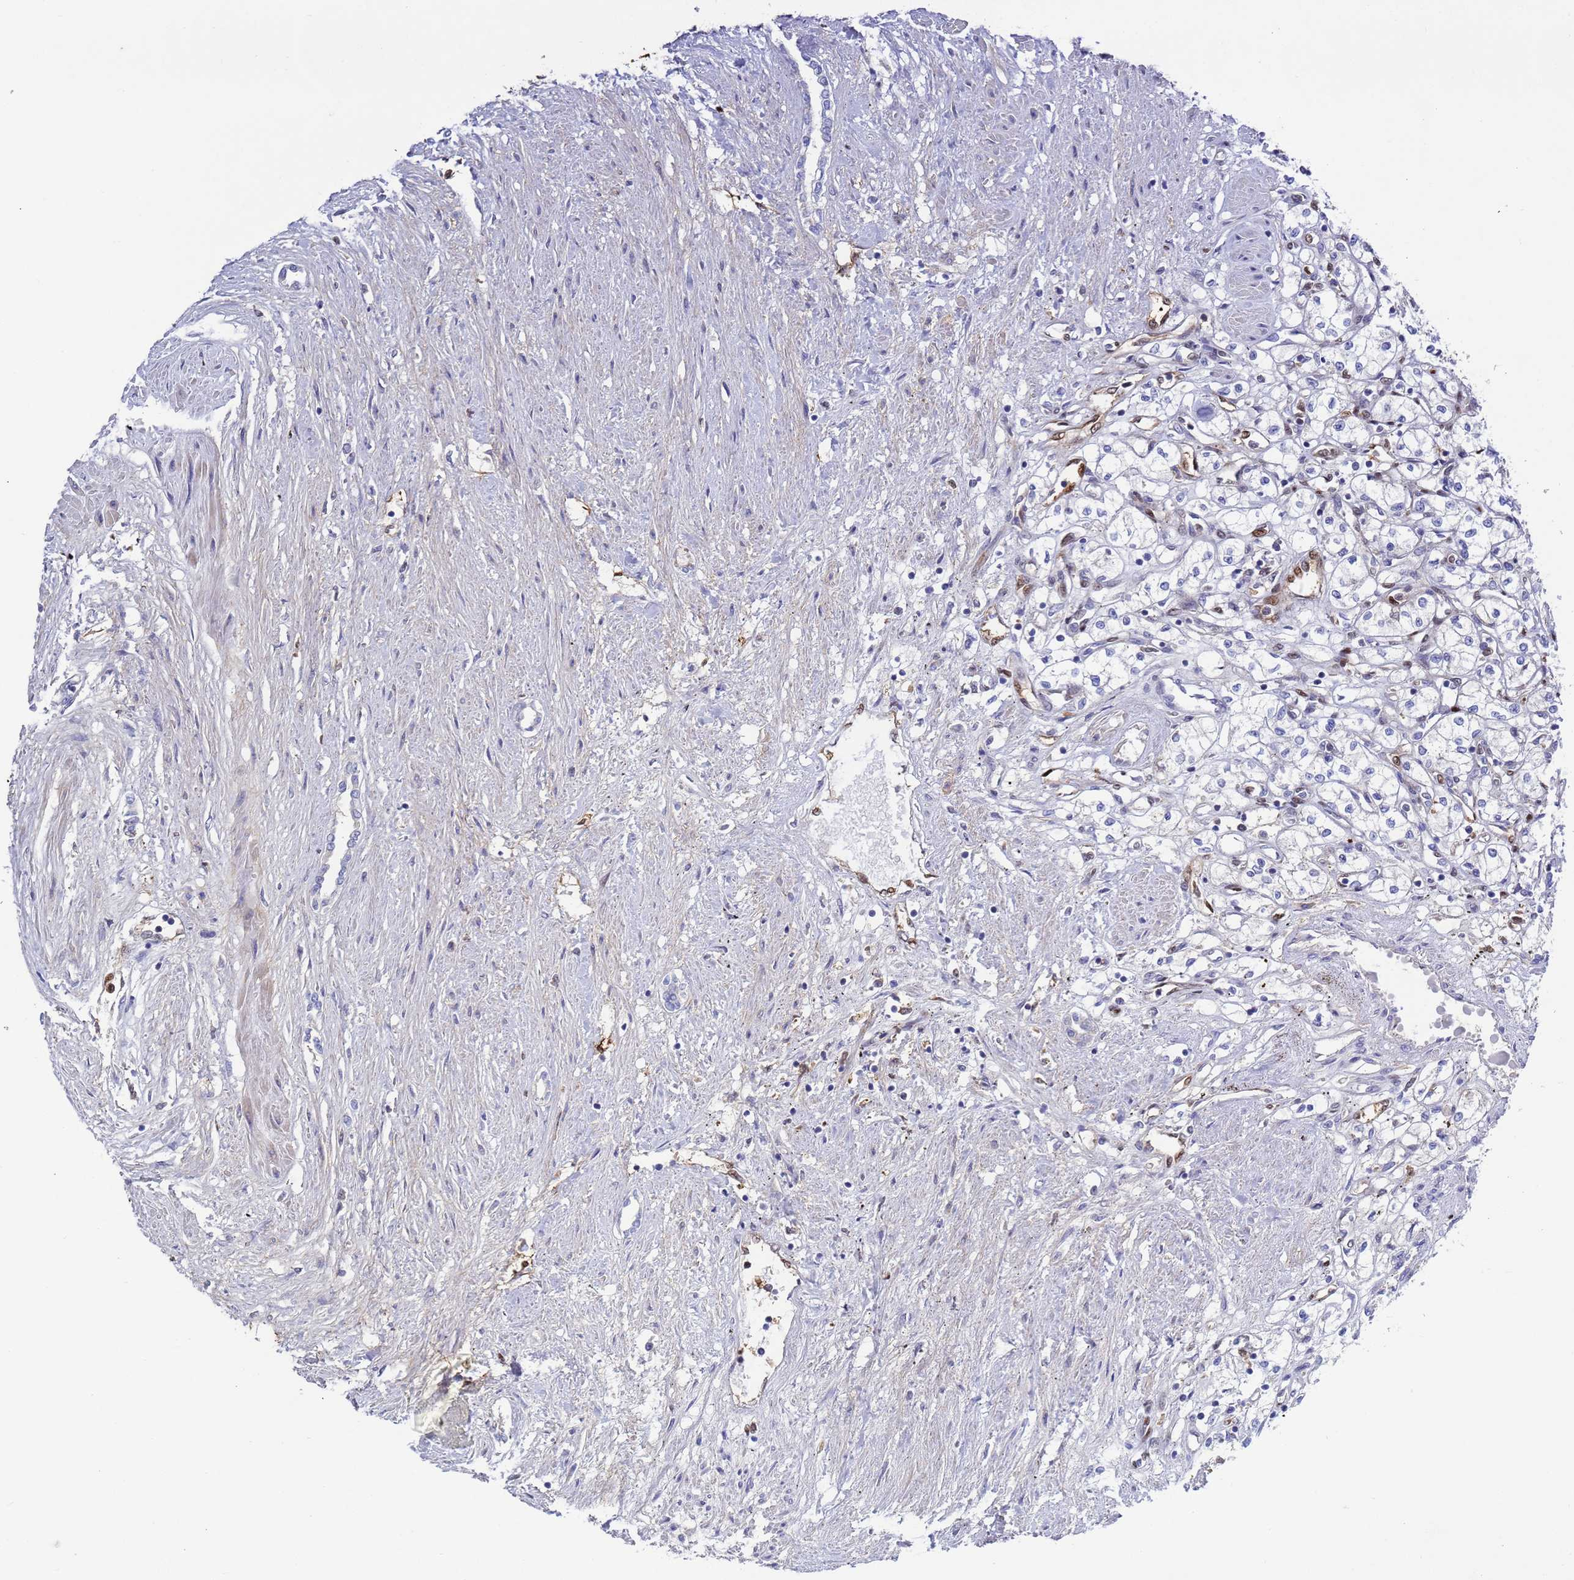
{"staining": {"intensity": "negative", "quantity": "none", "location": "none"}, "tissue": "renal cancer", "cell_type": "Tumor cells", "image_type": "cancer", "snomed": [{"axis": "morphology", "description": "Adenocarcinoma, NOS"}, {"axis": "topography", "description": "Kidney"}], "caption": "DAB (3,3'-diaminobenzidine) immunohistochemical staining of human renal adenocarcinoma reveals no significant positivity in tumor cells.", "gene": "FOXRED1", "patient": {"sex": "male", "age": 59}}